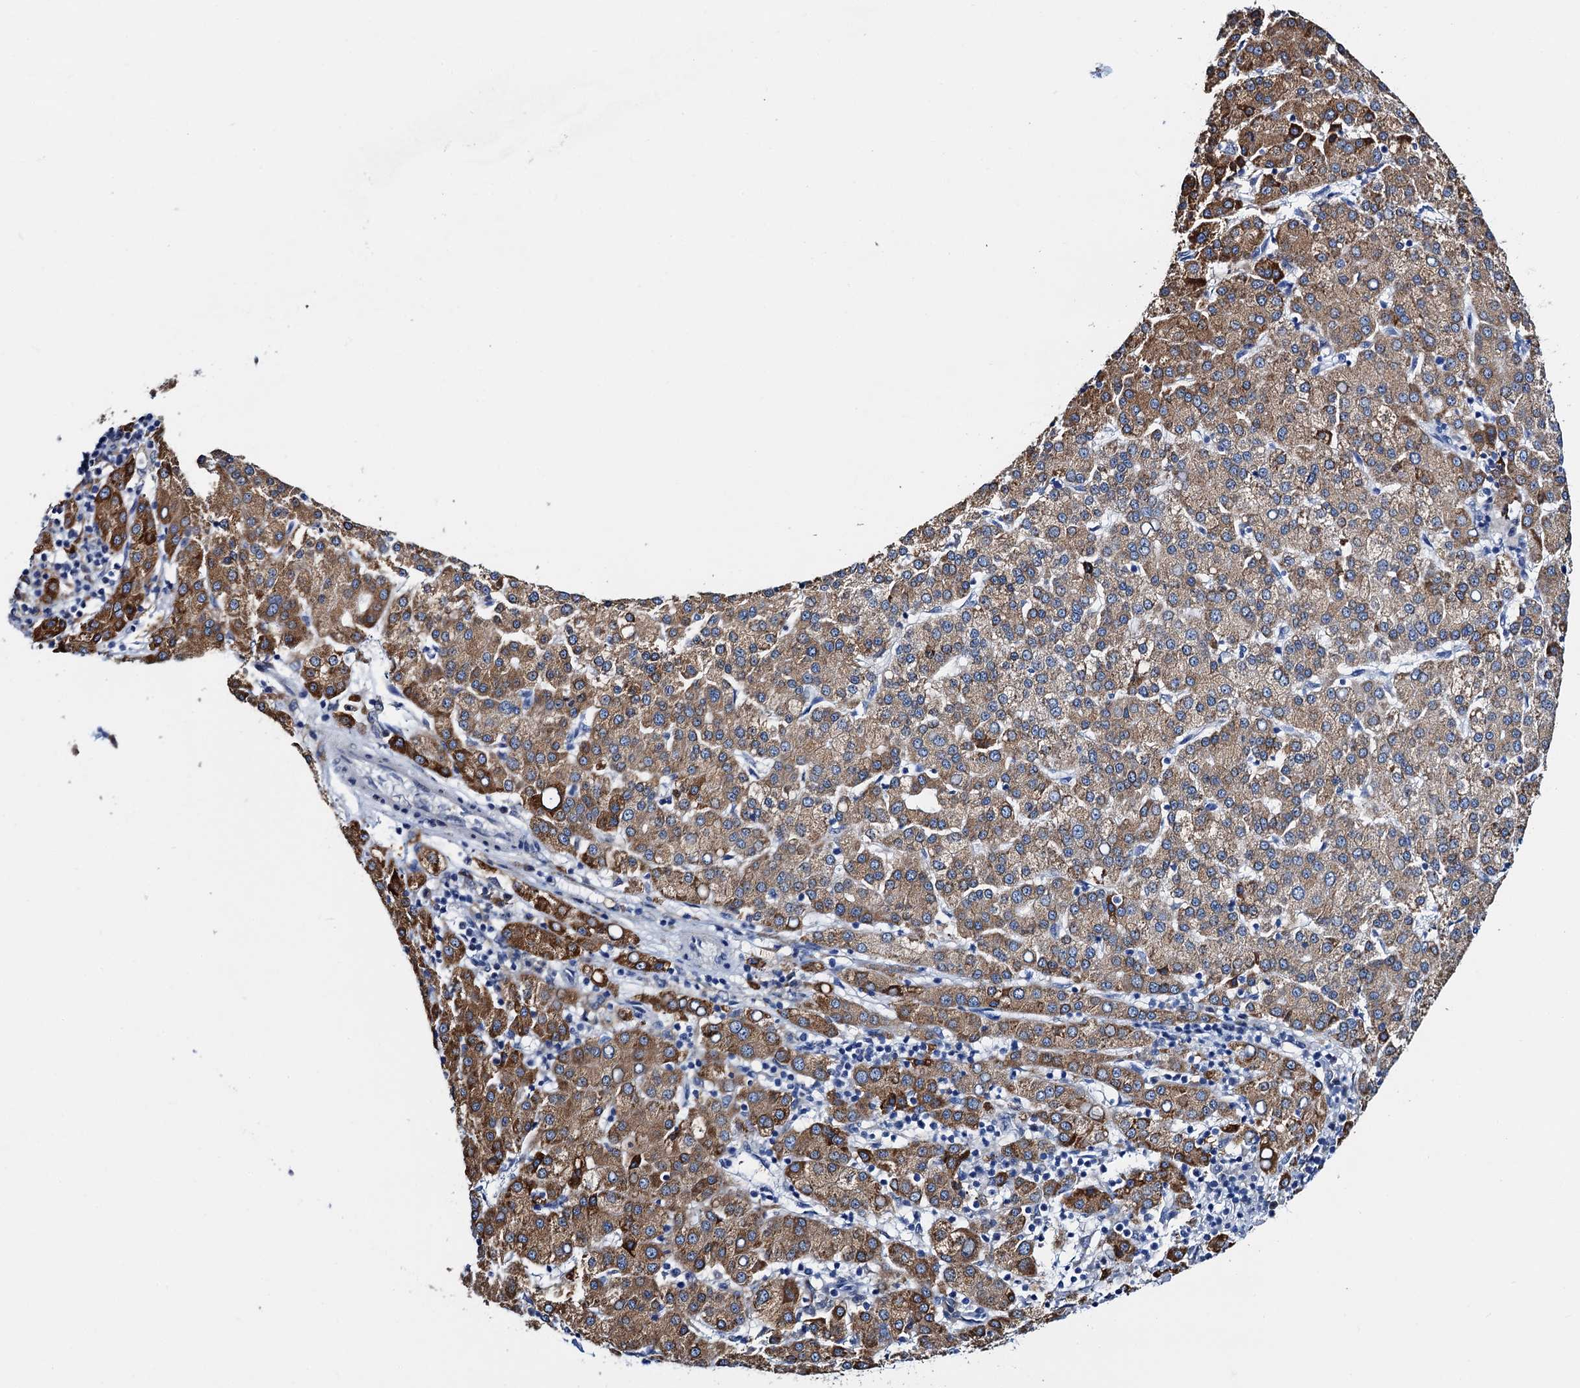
{"staining": {"intensity": "moderate", "quantity": ">75%", "location": "cytoplasmic/membranous"}, "tissue": "liver cancer", "cell_type": "Tumor cells", "image_type": "cancer", "snomed": [{"axis": "morphology", "description": "Carcinoma, Hepatocellular, NOS"}, {"axis": "topography", "description": "Liver"}], "caption": "The histopathology image demonstrates immunohistochemical staining of liver cancer (hepatocellular carcinoma). There is moderate cytoplasmic/membranous positivity is appreciated in approximately >75% of tumor cells. (DAB IHC, brown staining for protein, blue staining for nuclei).", "gene": "SLC7A10", "patient": {"sex": "female", "age": 58}}